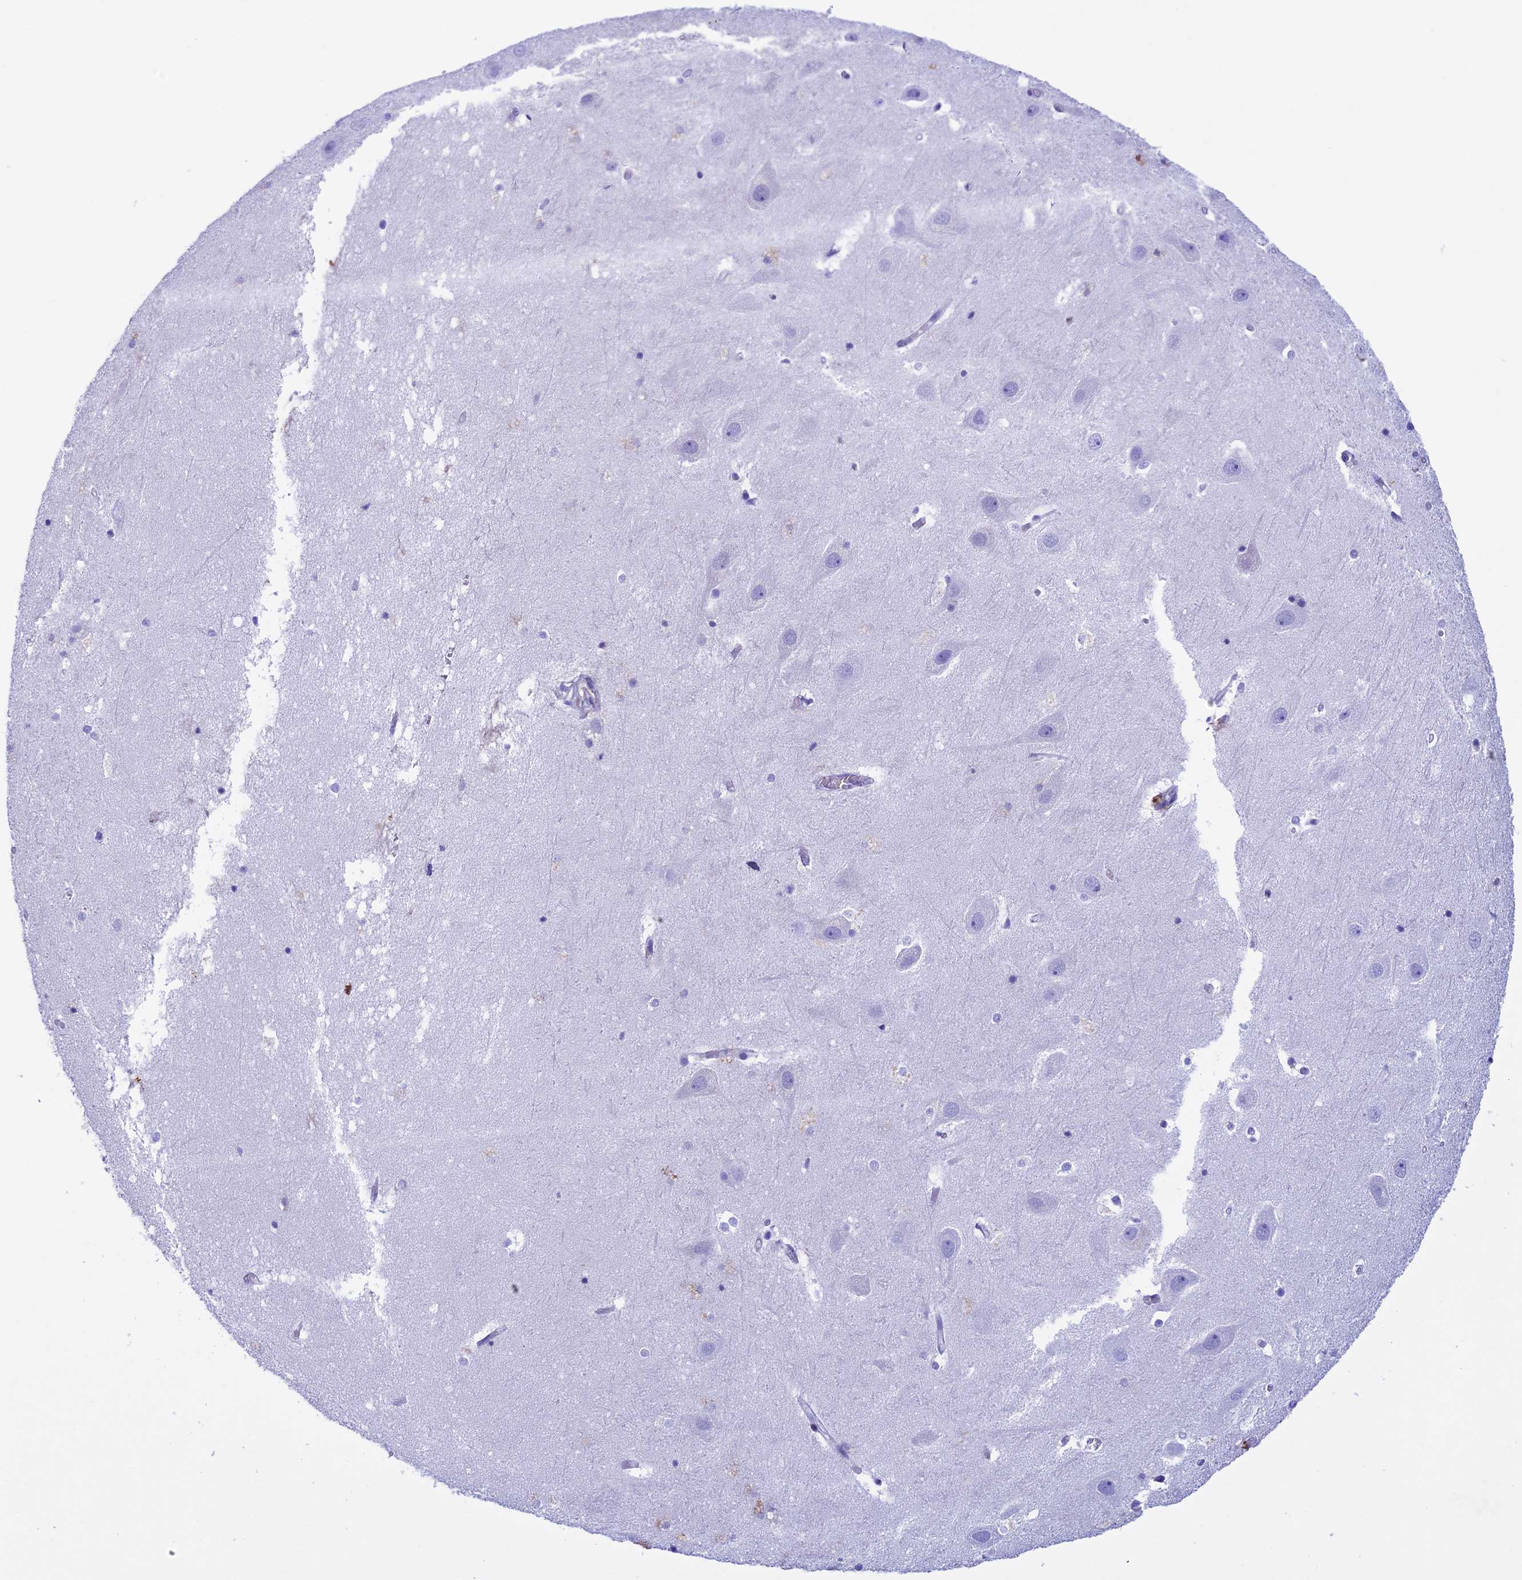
{"staining": {"intensity": "negative", "quantity": "none", "location": "none"}, "tissue": "hippocampus", "cell_type": "Glial cells", "image_type": "normal", "snomed": [{"axis": "morphology", "description": "Normal tissue, NOS"}, {"axis": "topography", "description": "Hippocampus"}], "caption": "IHC micrograph of benign human hippocampus stained for a protein (brown), which shows no expression in glial cells.", "gene": "IGSF6", "patient": {"sex": "female", "age": 52}}